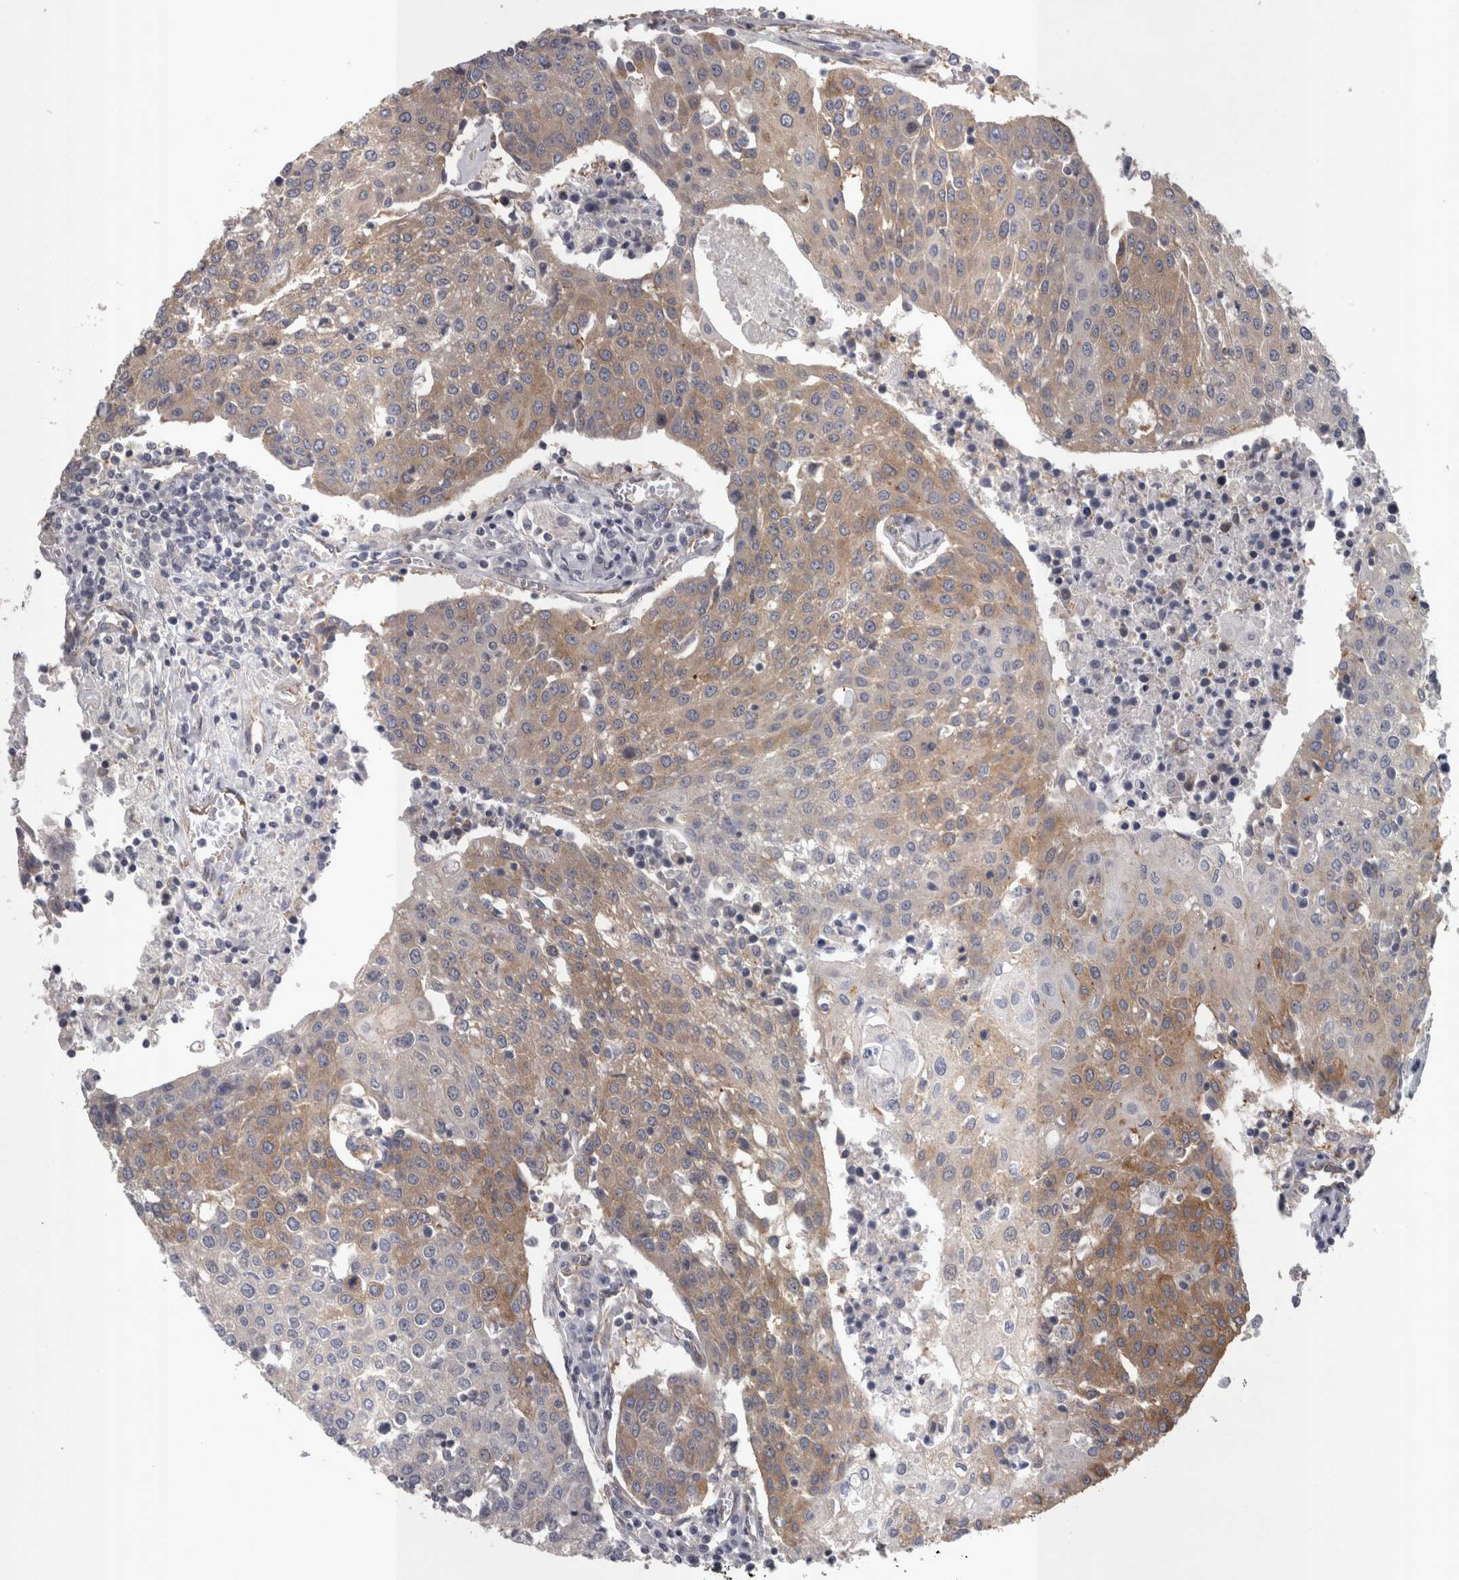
{"staining": {"intensity": "moderate", "quantity": "25%-75%", "location": "cytoplasmic/membranous"}, "tissue": "urothelial cancer", "cell_type": "Tumor cells", "image_type": "cancer", "snomed": [{"axis": "morphology", "description": "Urothelial carcinoma, High grade"}, {"axis": "topography", "description": "Urinary bladder"}], "caption": "This micrograph demonstrates high-grade urothelial carcinoma stained with IHC to label a protein in brown. The cytoplasmic/membranous of tumor cells show moderate positivity for the protein. Nuclei are counter-stained blue.", "gene": "LYZL6", "patient": {"sex": "female", "age": 85}}